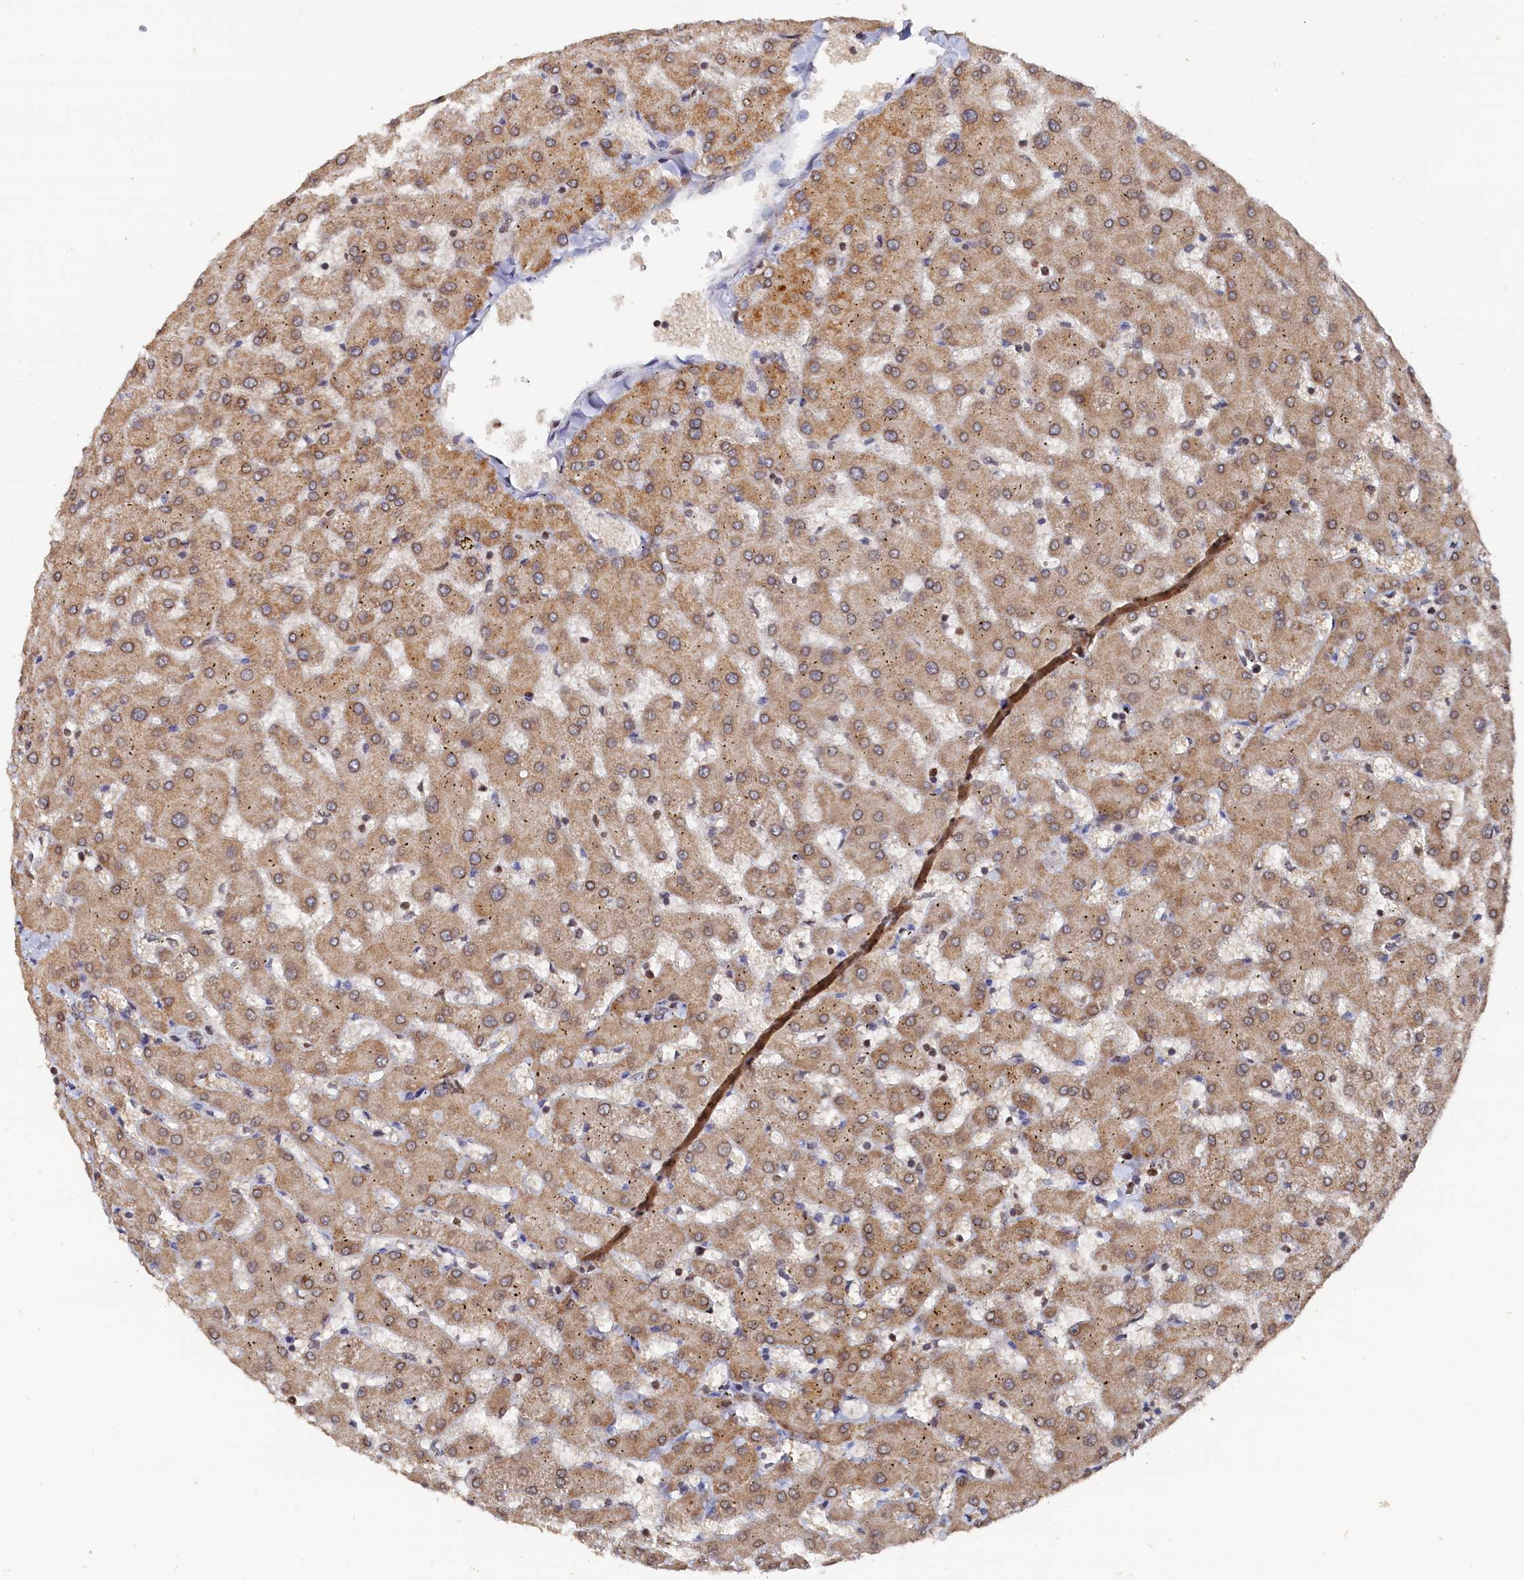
{"staining": {"intensity": "negative", "quantity": "none", "location": "none"}, "tissue": "liver", "cell_type": "Cholangiocytes", "image_type": "normal", "snomed": [{"axis": "morphology", "description": "Normal tissue, NOS"}, {"axis": "topography", "description": "Liver"}], "caption": "The immunohistochemistry image has no significant expression in cholangiocytes of liver.", "gene": "ANKEF1", "patient": {"sex": "female", "age": 63}}